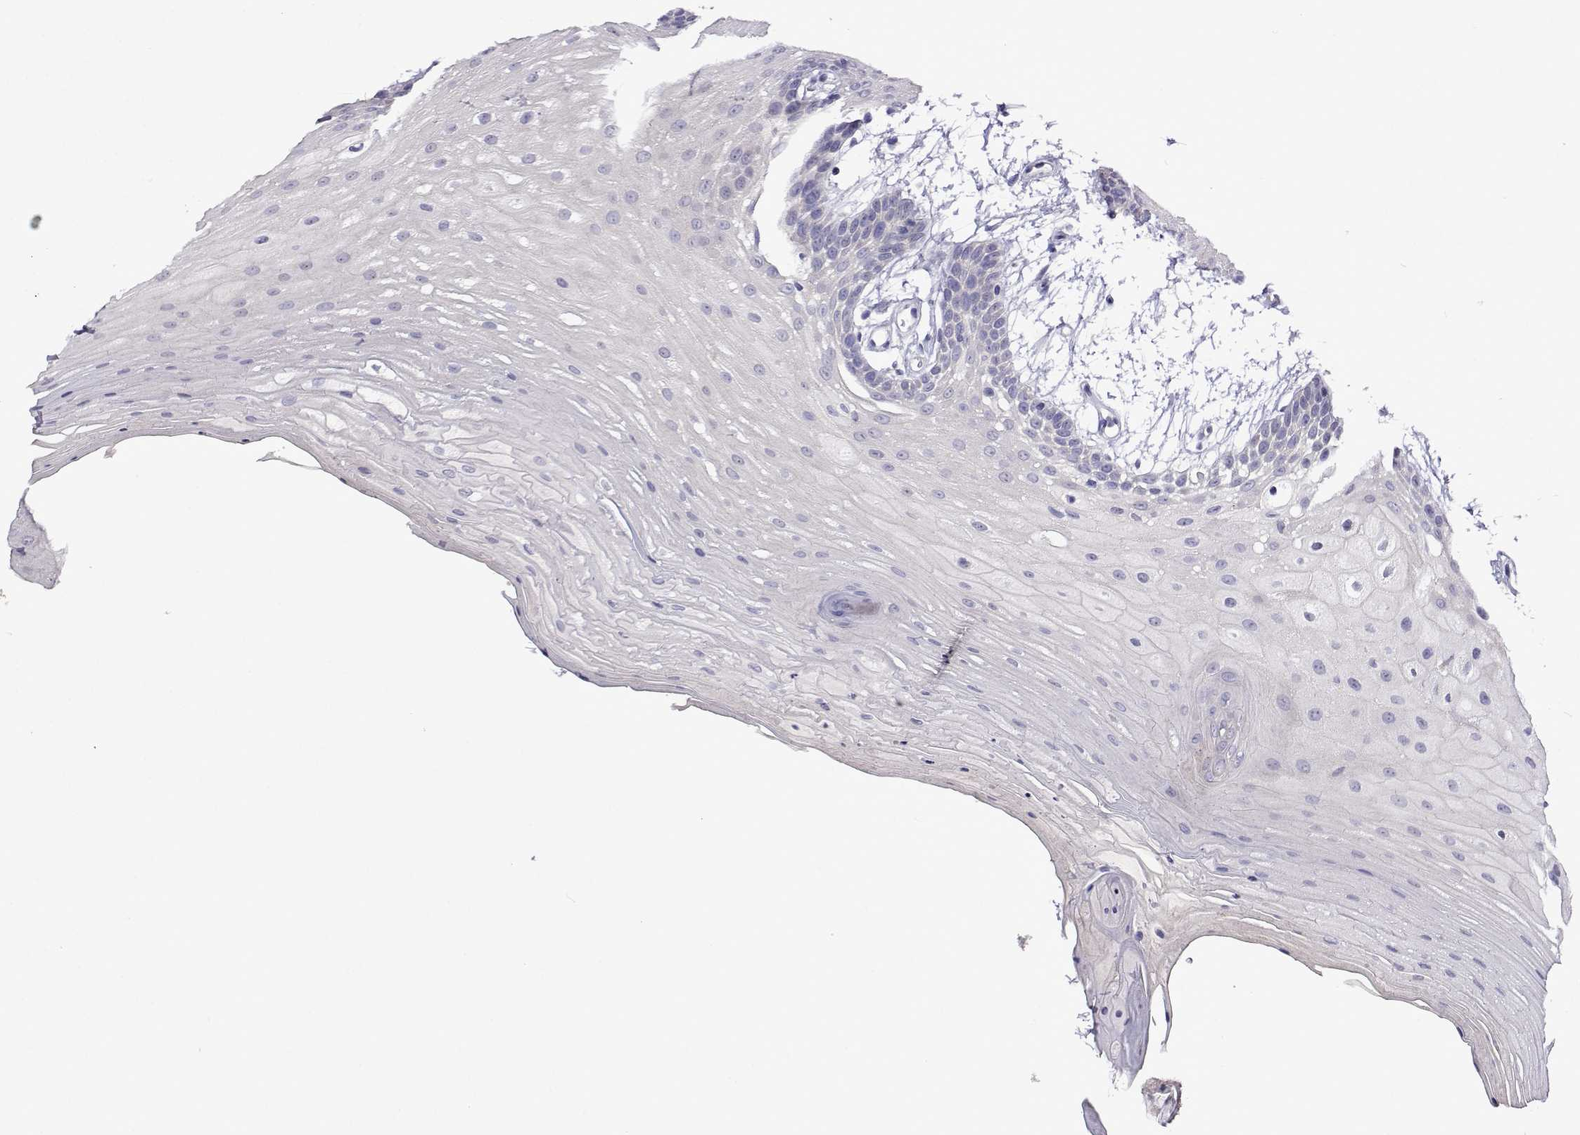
{"staining": {"intensity": "negative", "quantity": "none", "location": "none"}, "tissue": "oral mucosa", "cell_type": "Squamous epithelial cells", "image_type": "normal", "snomed": [{"axis": "morphology", "description": "Normal tissue, NOS"}, {"axis": "morphology", "description": "Squamous cell carcinoma, NOS"}, {"axis": "topography", "description": "Oral tissue"}, {"axis": "topography", "description": "Tounge, NOS"}, {"axis": "topography", "description": "Head-Neck"}], "caption": "Immunohistochemistry histopathology image of benign oral mucosa: human oral mucosa stained with DAB (3,3'-diaminobenzidine) reveals no significant protein staining in squamous epithelial cells.", "gene": "SULT2A1", "patient": {"sex": "male", "age": 62}}